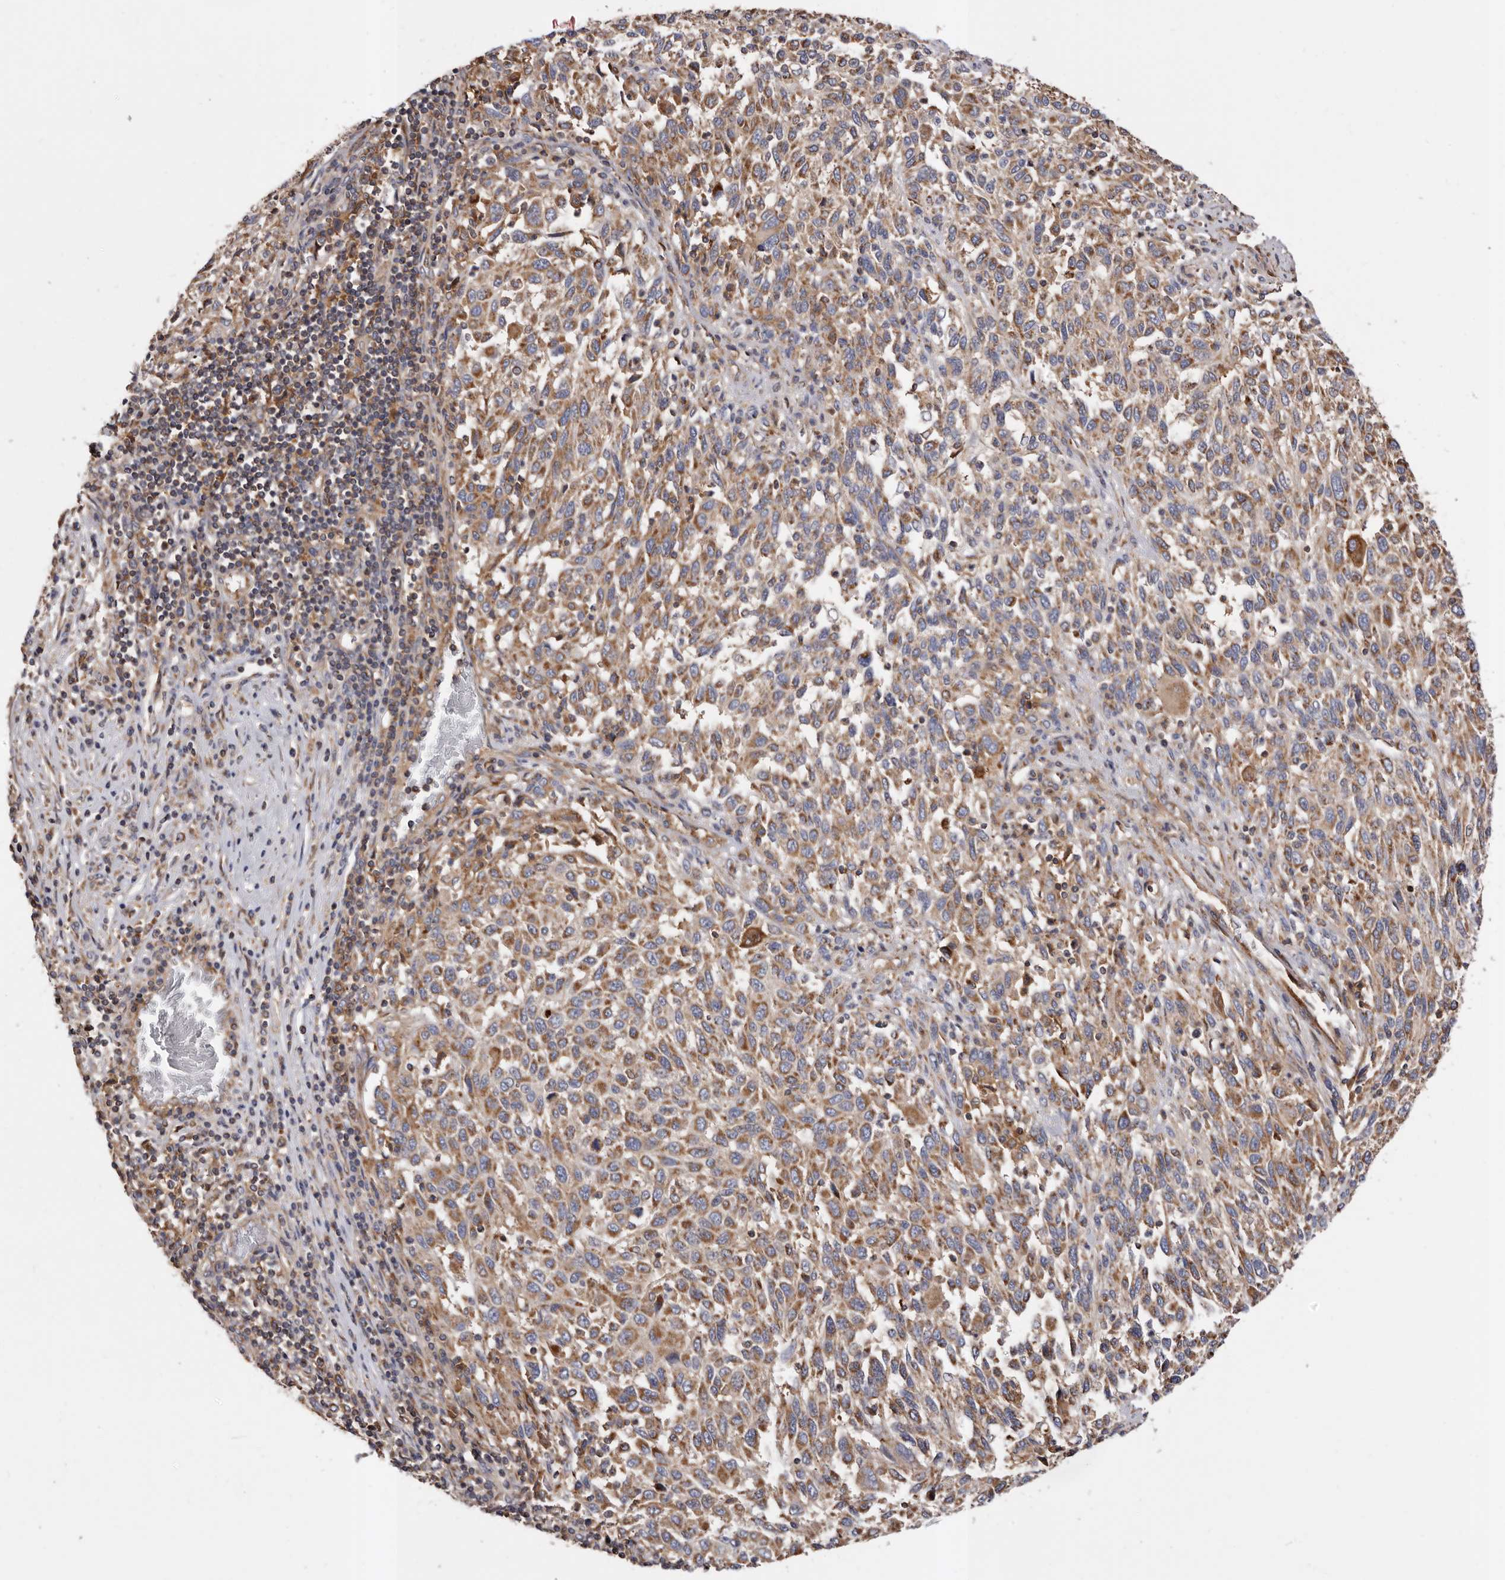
{"staining": {"intensity": "moderate", "quantity": ">75%", "location": "cytoplasmic/membranous"}, "tissue": "melanoma", "cell_type": "Tumor cells", "image_type": "cancer", "snomed": [{"axis": "morphology", "description": "Malignant melanoma, Metastatic site"}, {"axis": "topography", "description": "Lymph node"}], "caption": "Malignant melanoma (metastatic site) stained with immunohistochemistry (IHC) demonstrates moderate cytoplasmic/membranous staining in about >75% of tumor cells.", "gene": "COQ8B", "patient": {"sex": "male", "age": 61}}